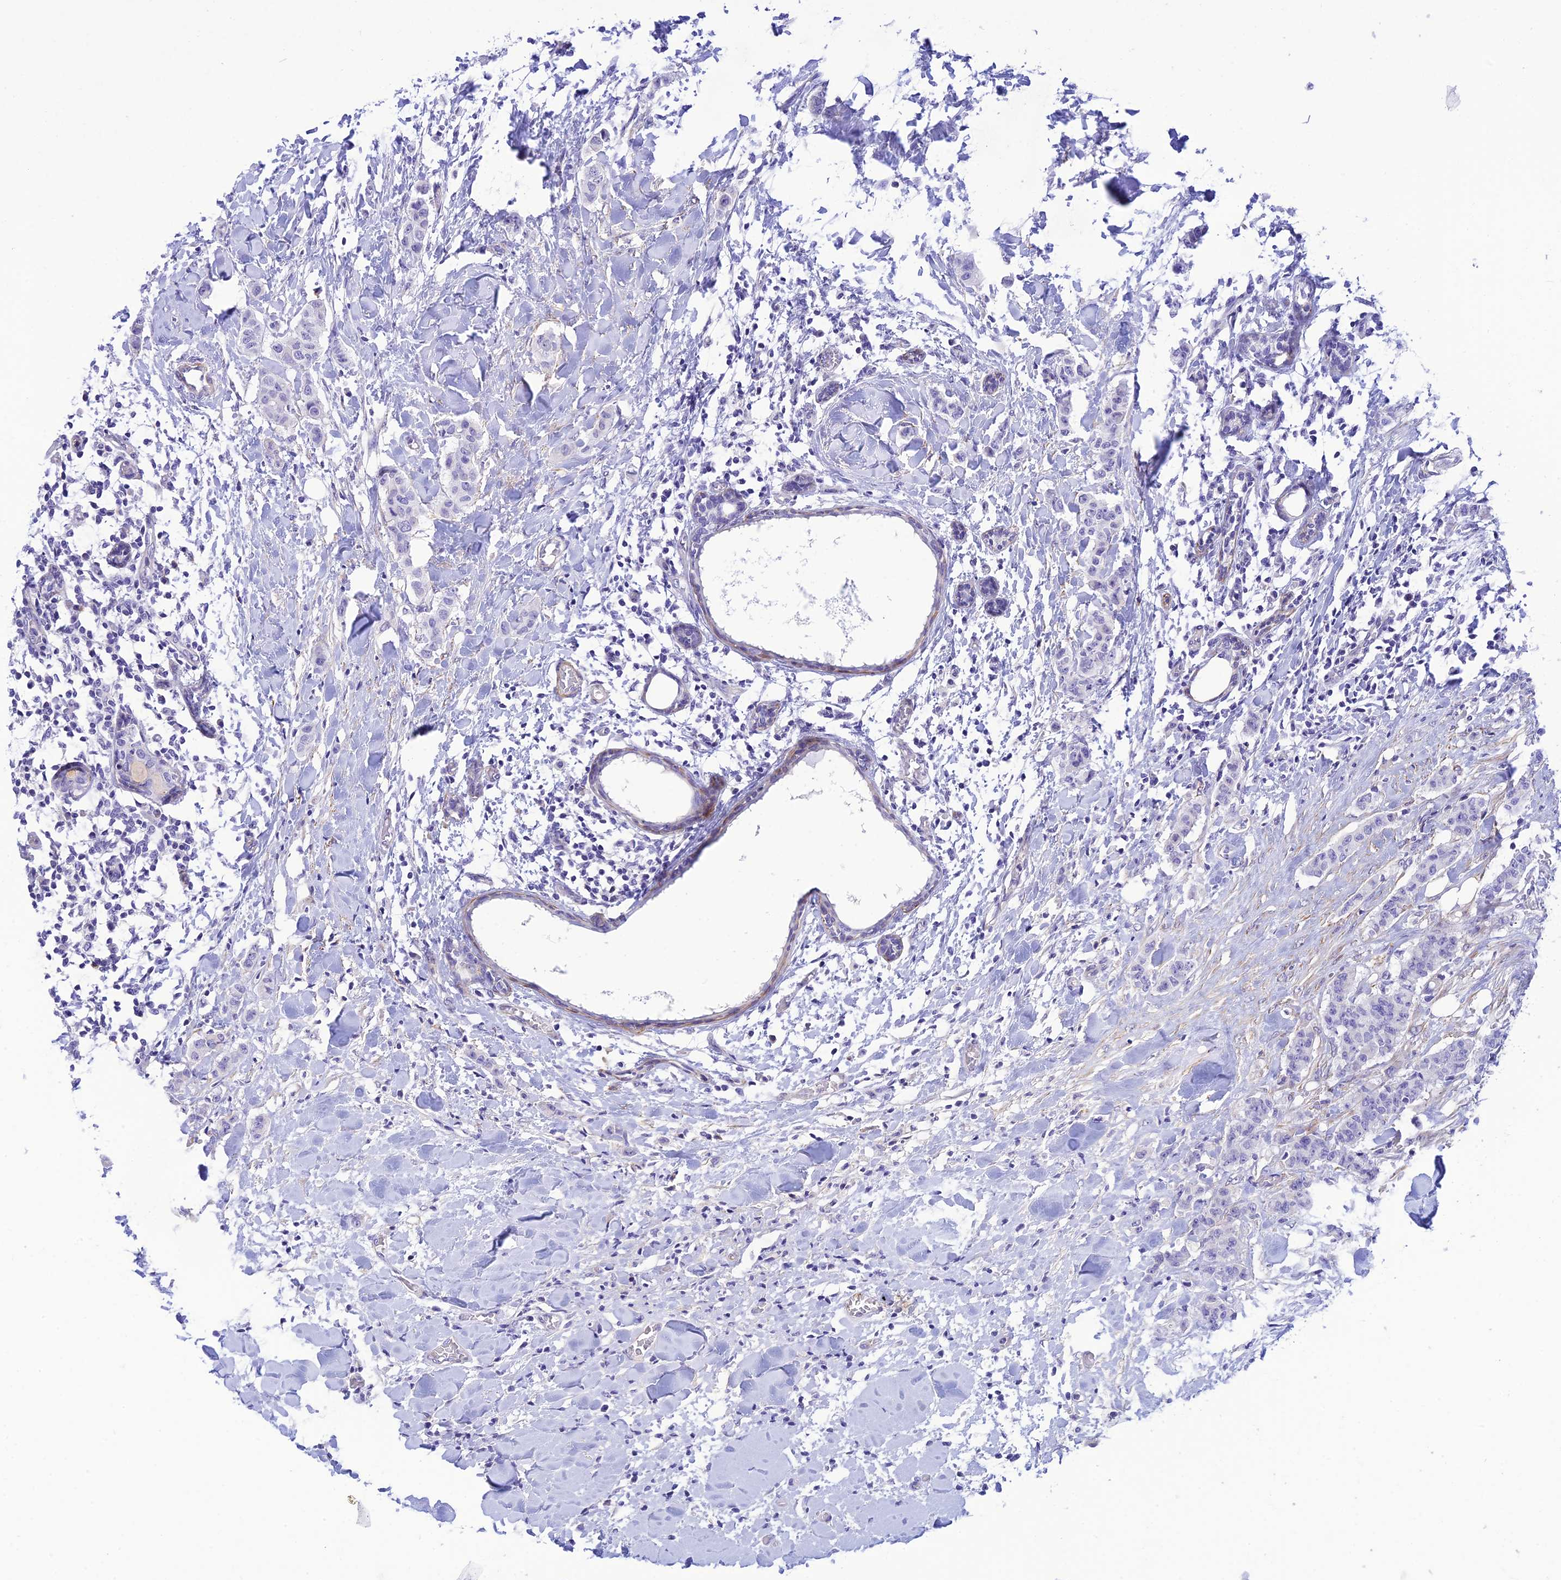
{"staining": {"intensity": "negative", "quantity": "none", "location": "none"}, "tissue": "breast cancer", "cell_type": "Tumor cells", "image_type": "cancer", "snomed": [{"axis": "morphology", "description": "Duct carcinoma"}, {"axis": "topography", "description": "Breast"}], "caption": "Tumor cells show no significant positivity in breast cancer (invasive ductal carcinoma).", "gene": "ZDHHC16", "patient": {"sex": "female", "age": 40}}